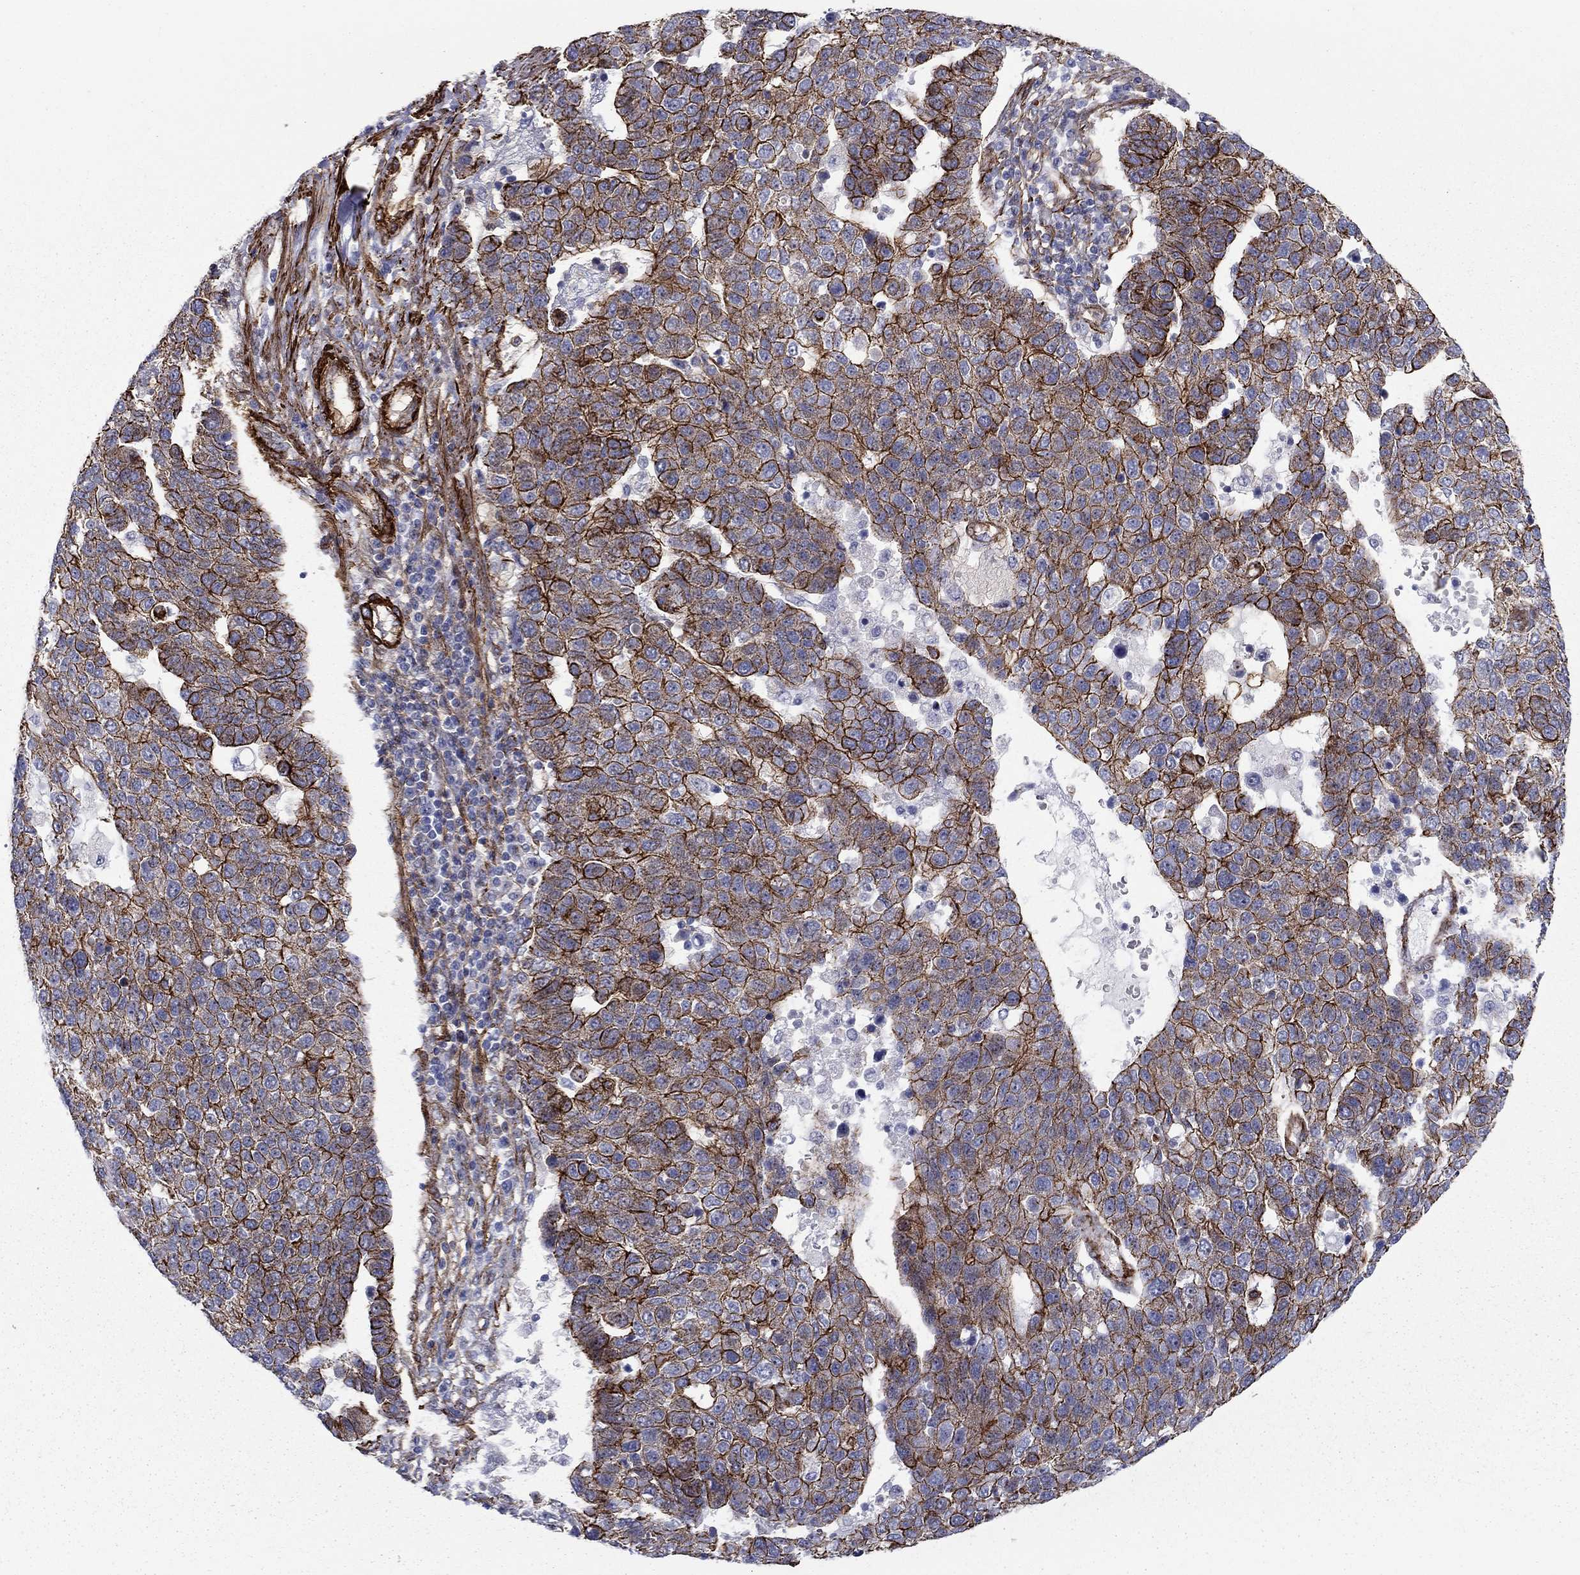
{"staining": {"intensity": "strong", "quantity": ">75%", "location": "cytoplasmic/membranous"}, "tissue": "pancreatic cancer", "cell_type": "Tumor cells", "image_type": "cancer", "snomed": [{"axis": "morphology", "description": "Adenocarcinoma, NOS"}, {"axis": "topography", "description": "Pancreas"}], "caption": "Pancreatic adenocarcinoma was stained to show a protein in brown. There is high levels of strong cytoplasmic/membranous expression in approximately >75% of tumor cells. The staining was performed using DAB (3,3'-diaminobenzidine) to visualize the protein expression in brown, while the nuclei were stained in blue with hematoxylin (Magnification: 20x).", "gene": "KRBA1", "patient": {"sex": "female", "age": 61}}